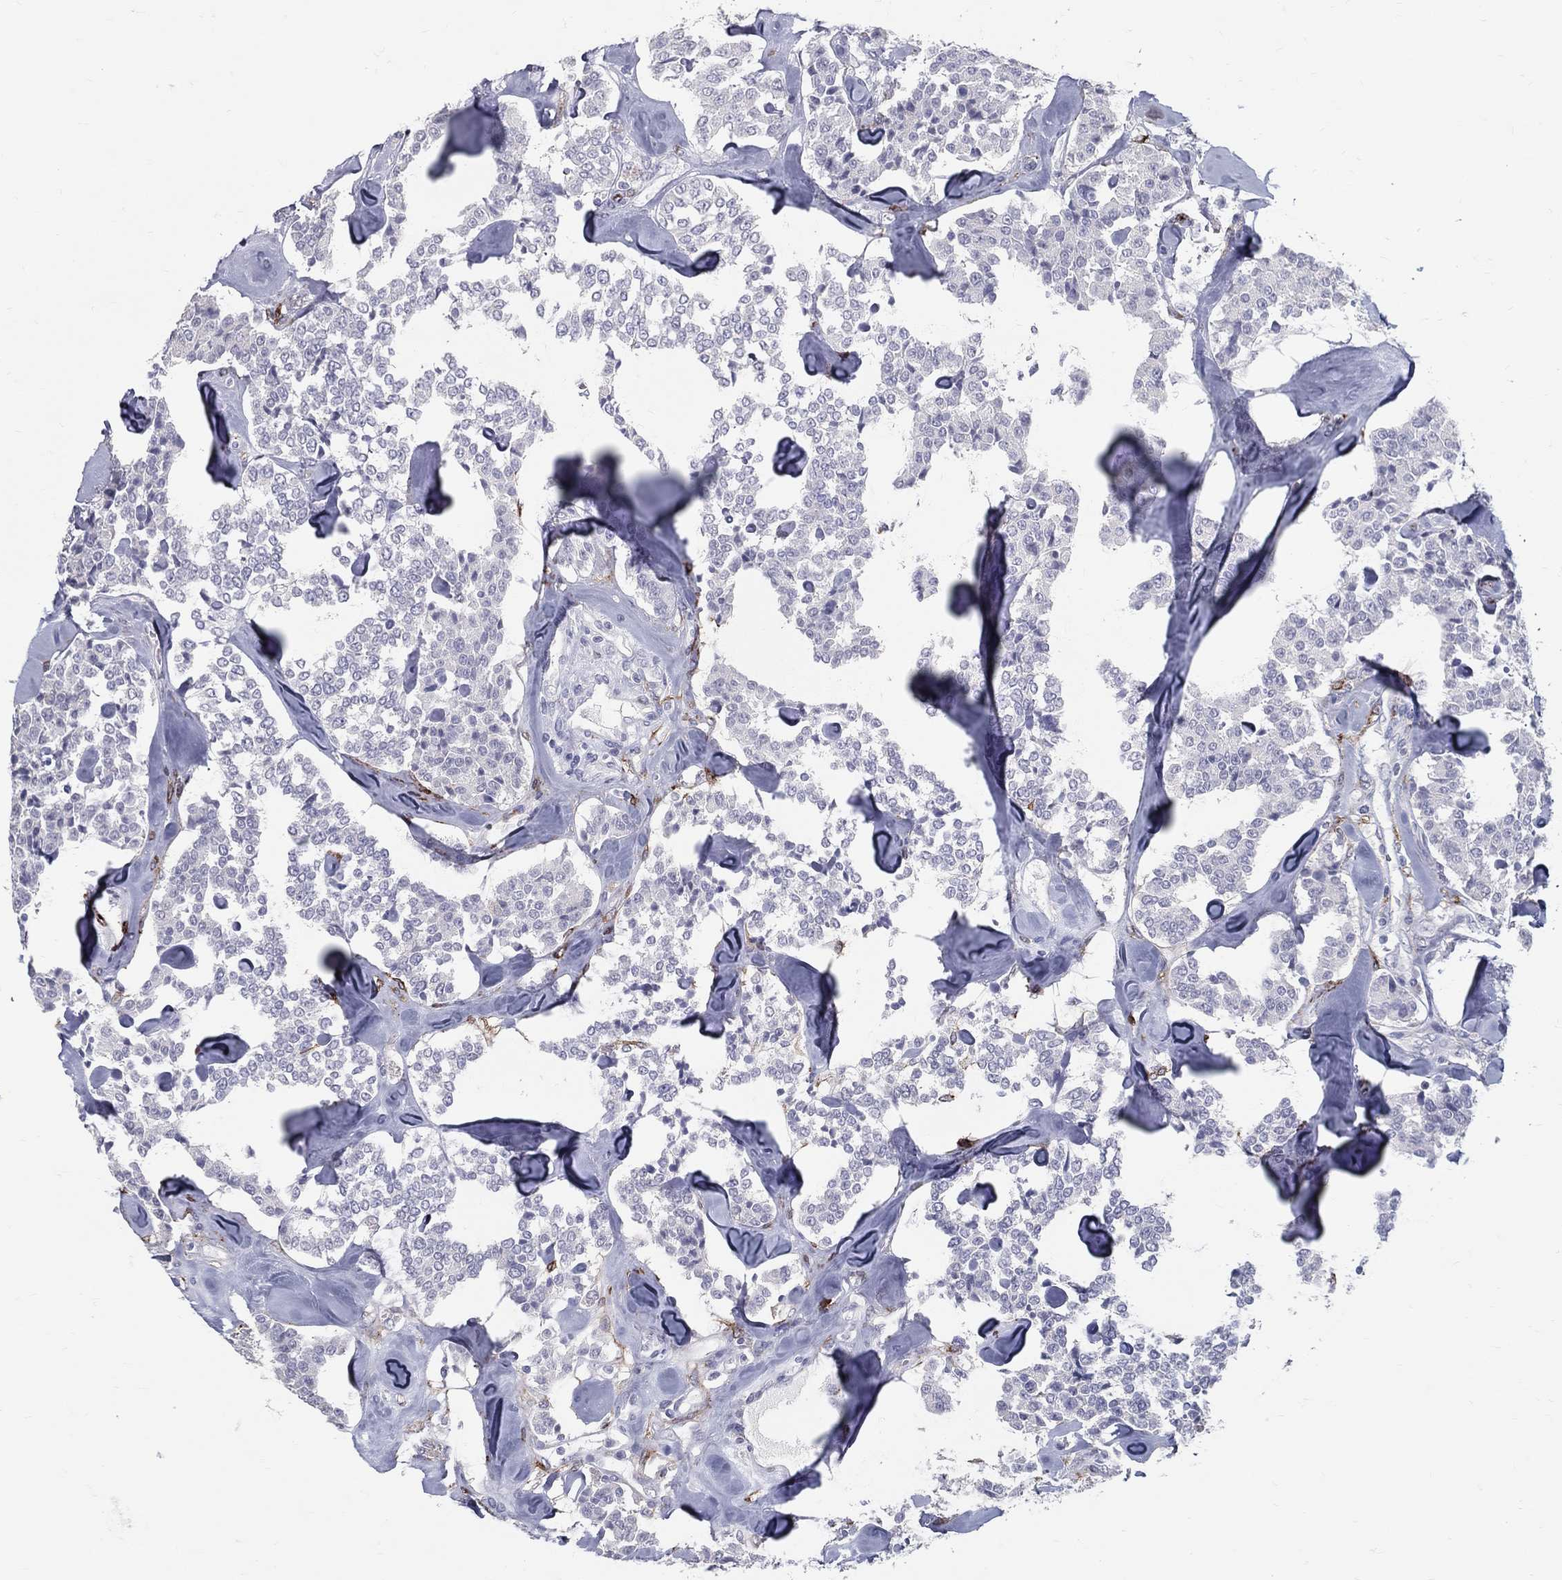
{"staining": {"intensity": "negative", "quantity": "none", "location": "none"}, "tissue": "carcinoid", "cell_type": "Tumor cells", "image_type": "cancer", "snomed": [{"axis": "morphology", "description": "Carcinoid, malignant, NOS"}, {"axis": "topography", "description": "Pancreas"}], "caption": "Tumor cells are negative for brown protein staining in malignant carcinoid.", "gene": "ACE2", "patient": {"sex": "male", "age": 41}}